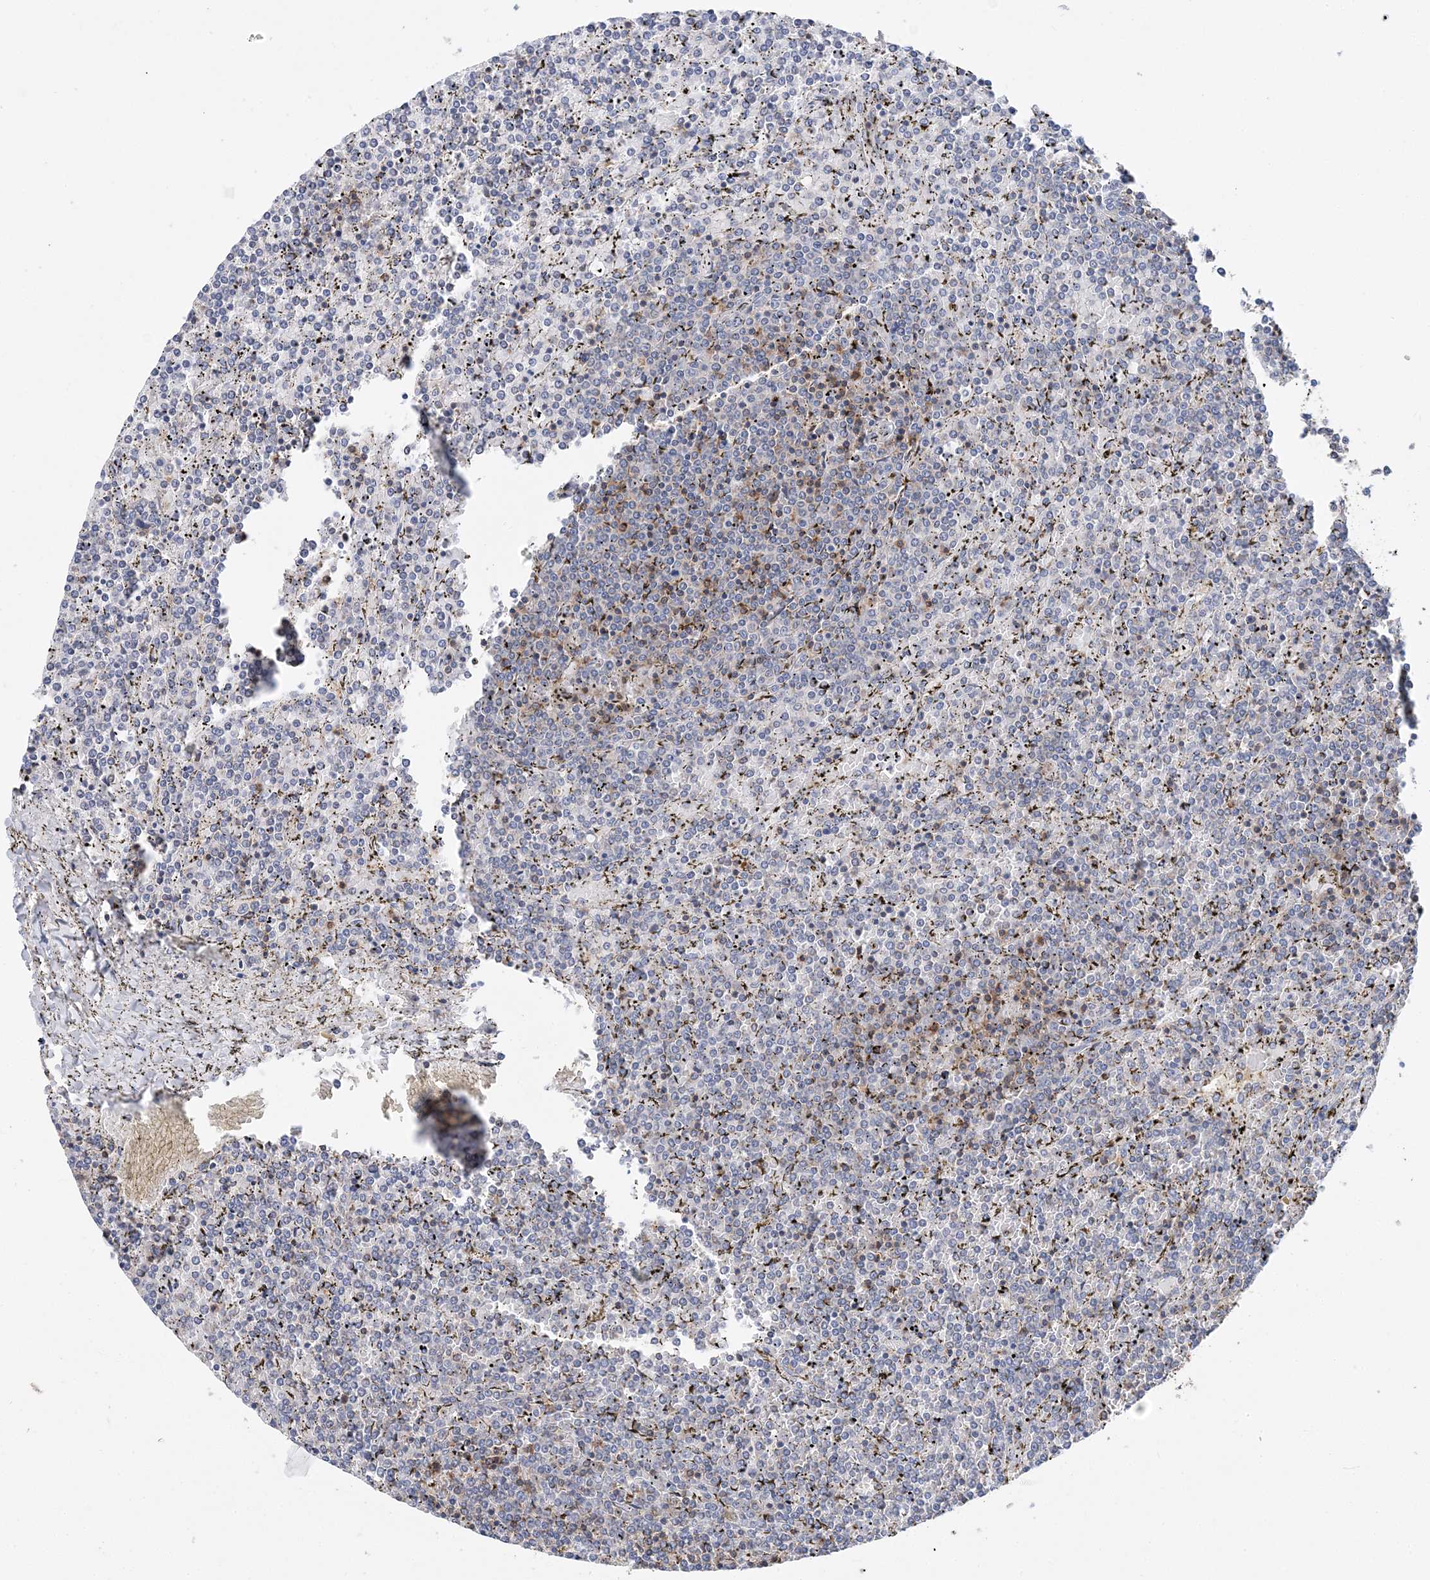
{"staining": {"intensity": "negative", "quantity": "none", "location": "none"}, "tissue": "lymphoma", "cell_type": "Tumor cells", "image_type": "cancer", "snomed": [{"axis": "morphology", "description": "Malignant lymphoma, non-Hodgkin's type, Low grade"}, {"axis": "topography", "description": "Spleen"}], "caption": "The immunohistochemistry (IHC) histopathology image has no significant positivity in tumor cells of lymphoma tissue.", "gene": "TTC32", "patient": {"sex": "female", "age": 19}}